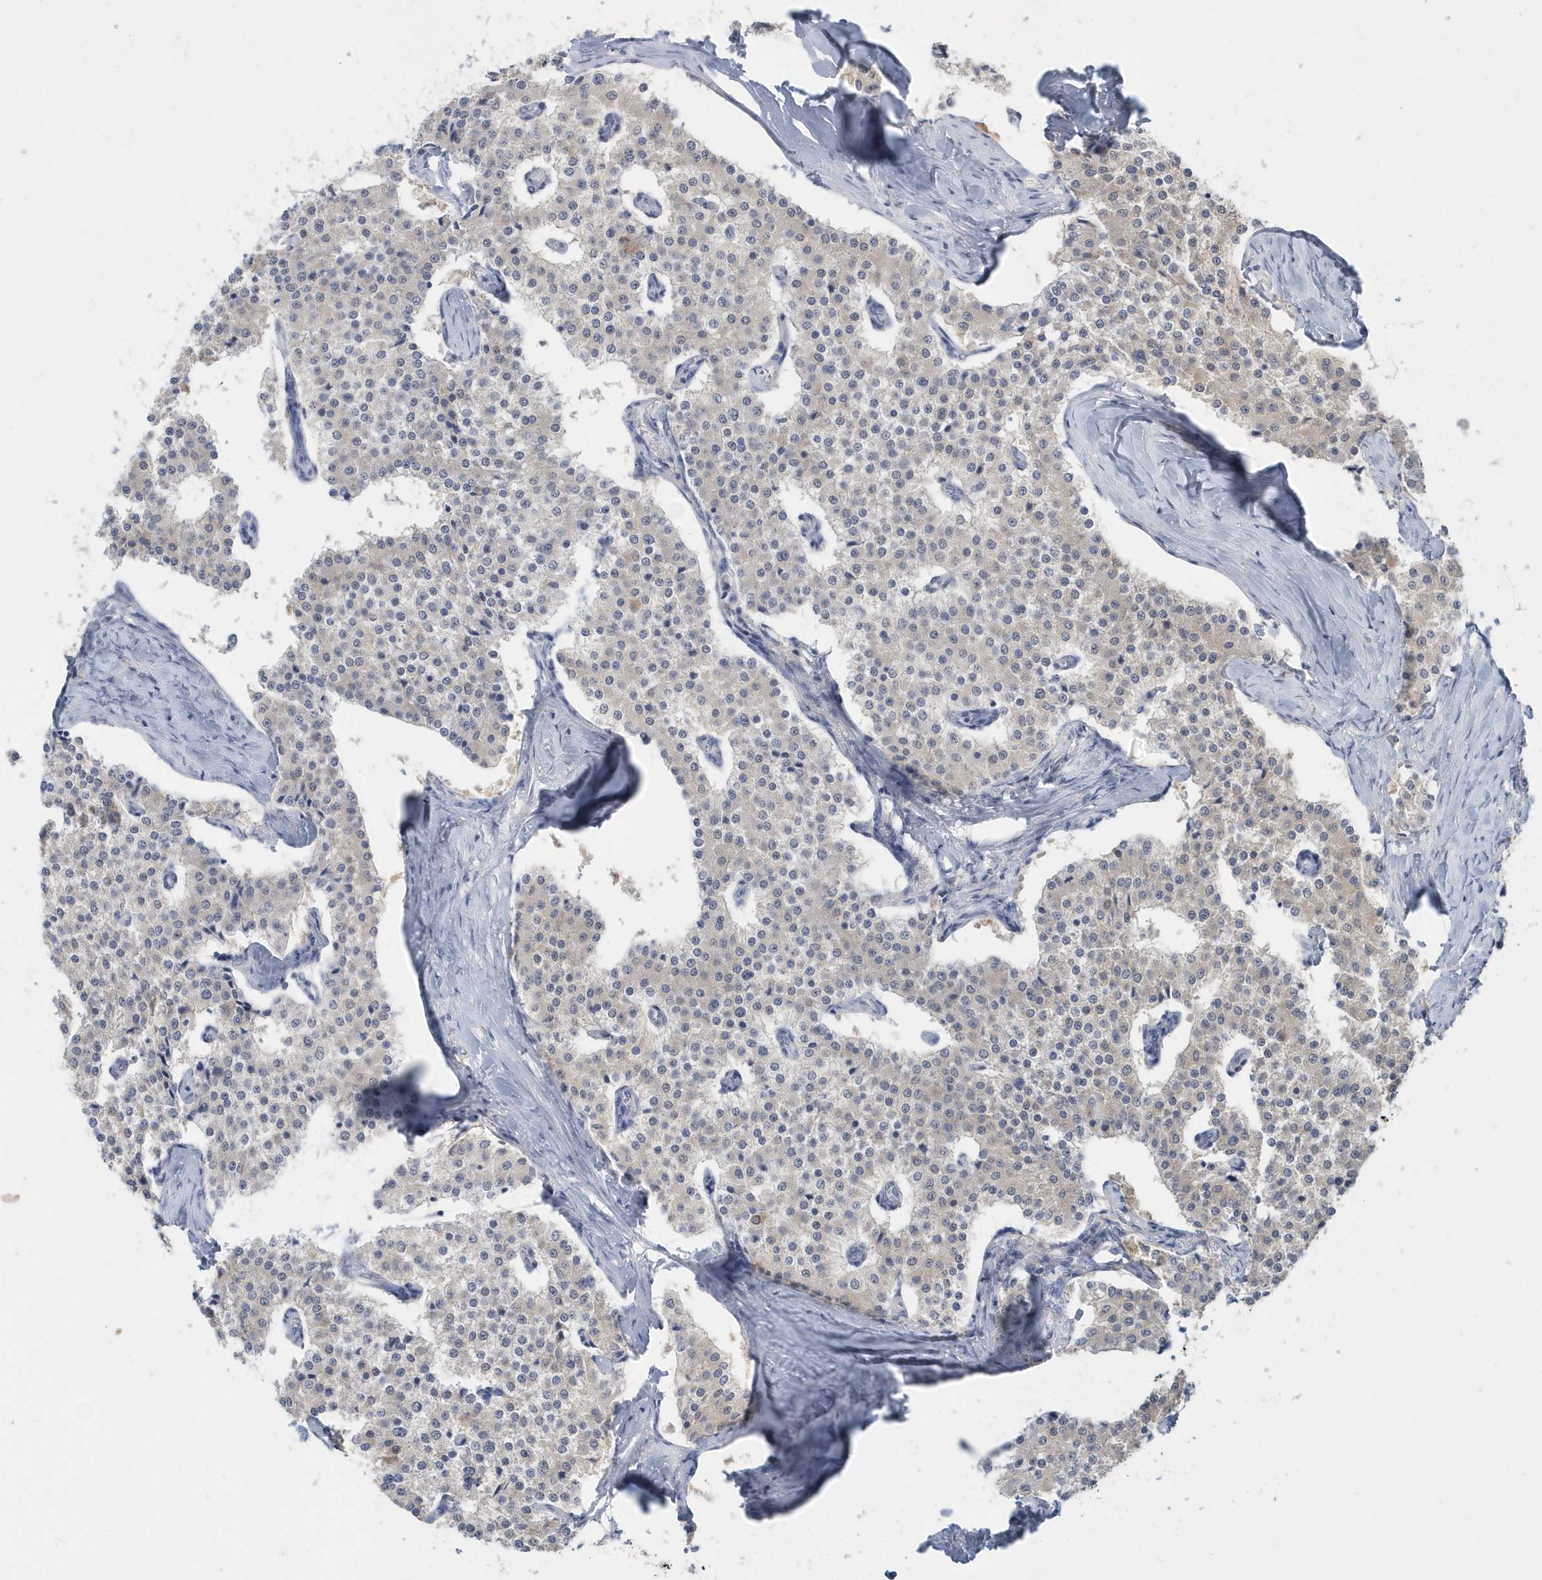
{"staining": {"intensity": "negative", "quantity": "none", "location": "none"}, "tissue": "carcinoid", "cell_type": "Tumor cells", "image_type": "cancer", "snomed": [{"axis": "morphology", "description": "Carcinoid, malignant, NOS"}, {"axis": "topography", "description": "Colon"}], "caption": "The IHC micrograph has no significant expression in tumor cells of carcinoid tissue.", "gene": "AKR7A2", "patient": {"sex": "female", "age": 52}}